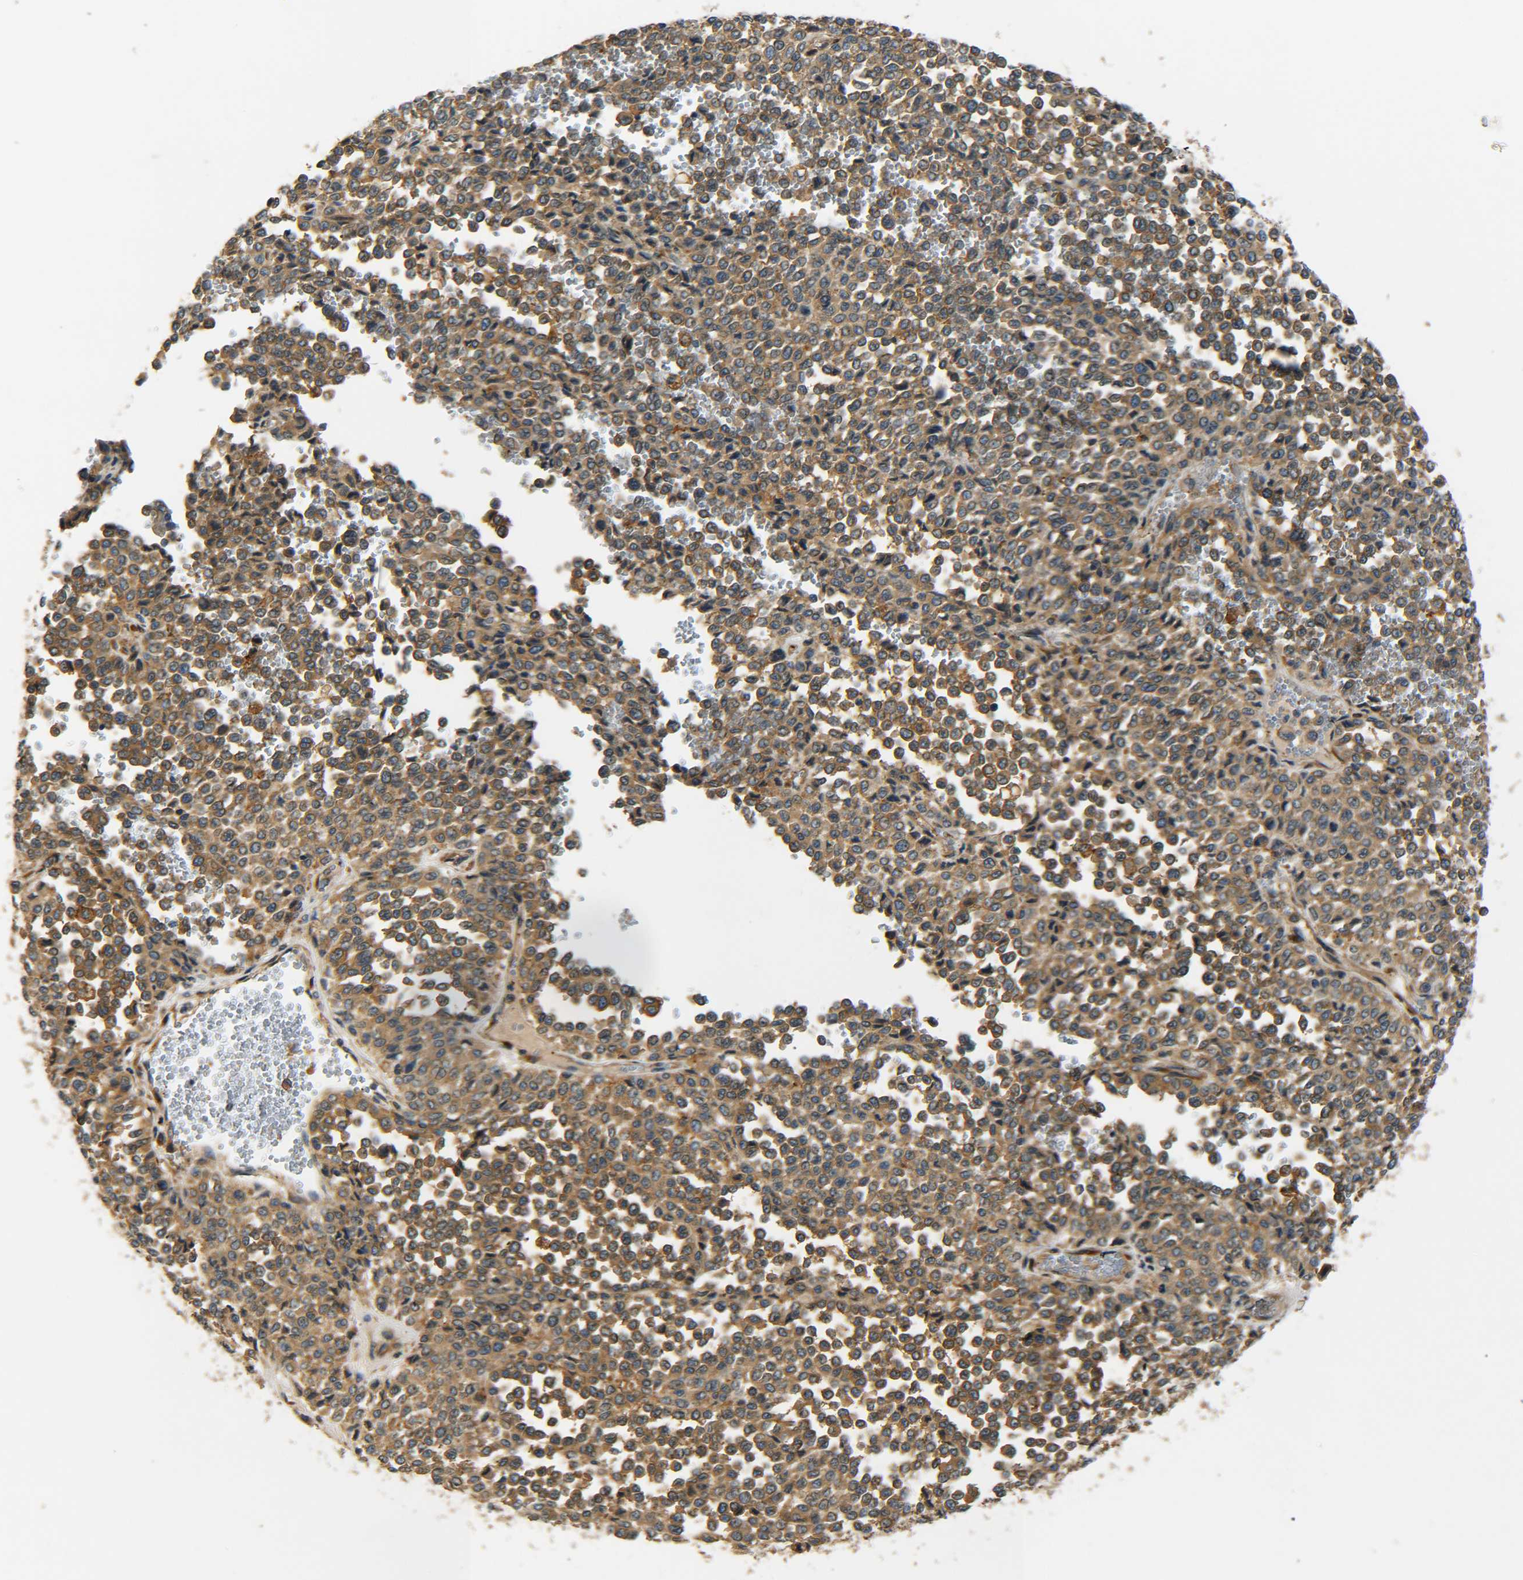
{"staining": {"intensity": "moderate", "quantity": ">75%", "location": "cytoplasmic/membranous"}, "tissue": "melanoma", "cell_type": "Tumor cells", "image_type": "cancer", "snomed": [{"axis": "morphology", "description": "Malignant melanoma, Metastatic site"}, {"axis": "topography", "description": "Pancreas"}], "caption": "High-power microscopy captured an immunohistochemistry (IHC) photomicrograph of malignant melanoma (metastatic site), revealing moderate cytoplasmic/membranous positivity in about >75% of tumor cells. (DAB IHC with brightfield microscopy, high magnification).", "gene": "LRCH3", "patient": {"sex": "female", "age": 30}}